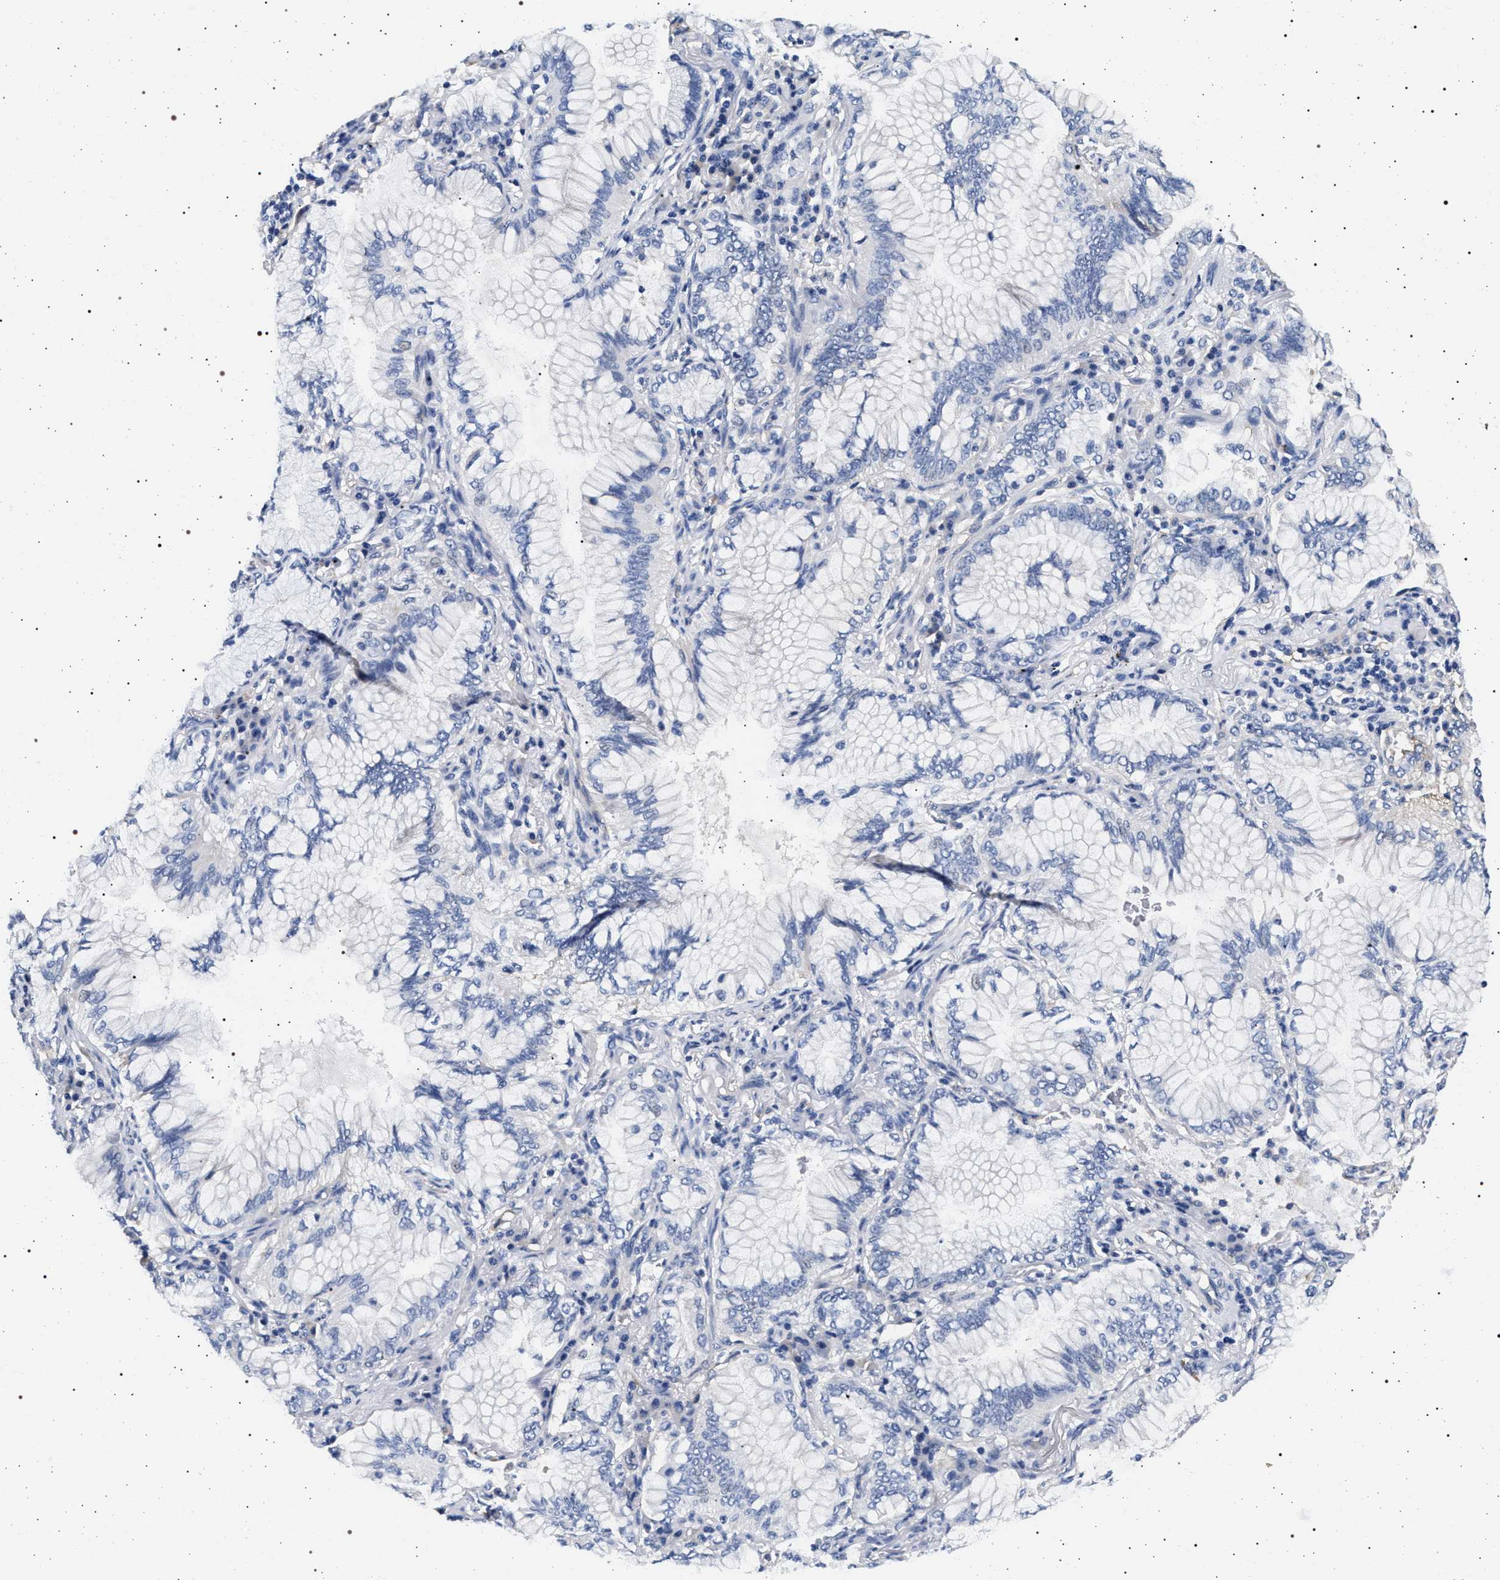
{"staining": {"intensity": "negative", "quantity": "none", "location": "none"}, "tissue": "lung cancer", "cell_type": "Tumor cells", "image_type": "cancer", "snomed": [{"axis": "morphology", "description": "Adenocarcinoma, NOS"}, {"axis": "topography", "description": "Lung"}], "caption": "A histopathology image of human adenocarcinoma (lung) is negative for staining in tumor cells.", "gene": "HSD17B1", "patient": {"sex": "female", "age": 70}}